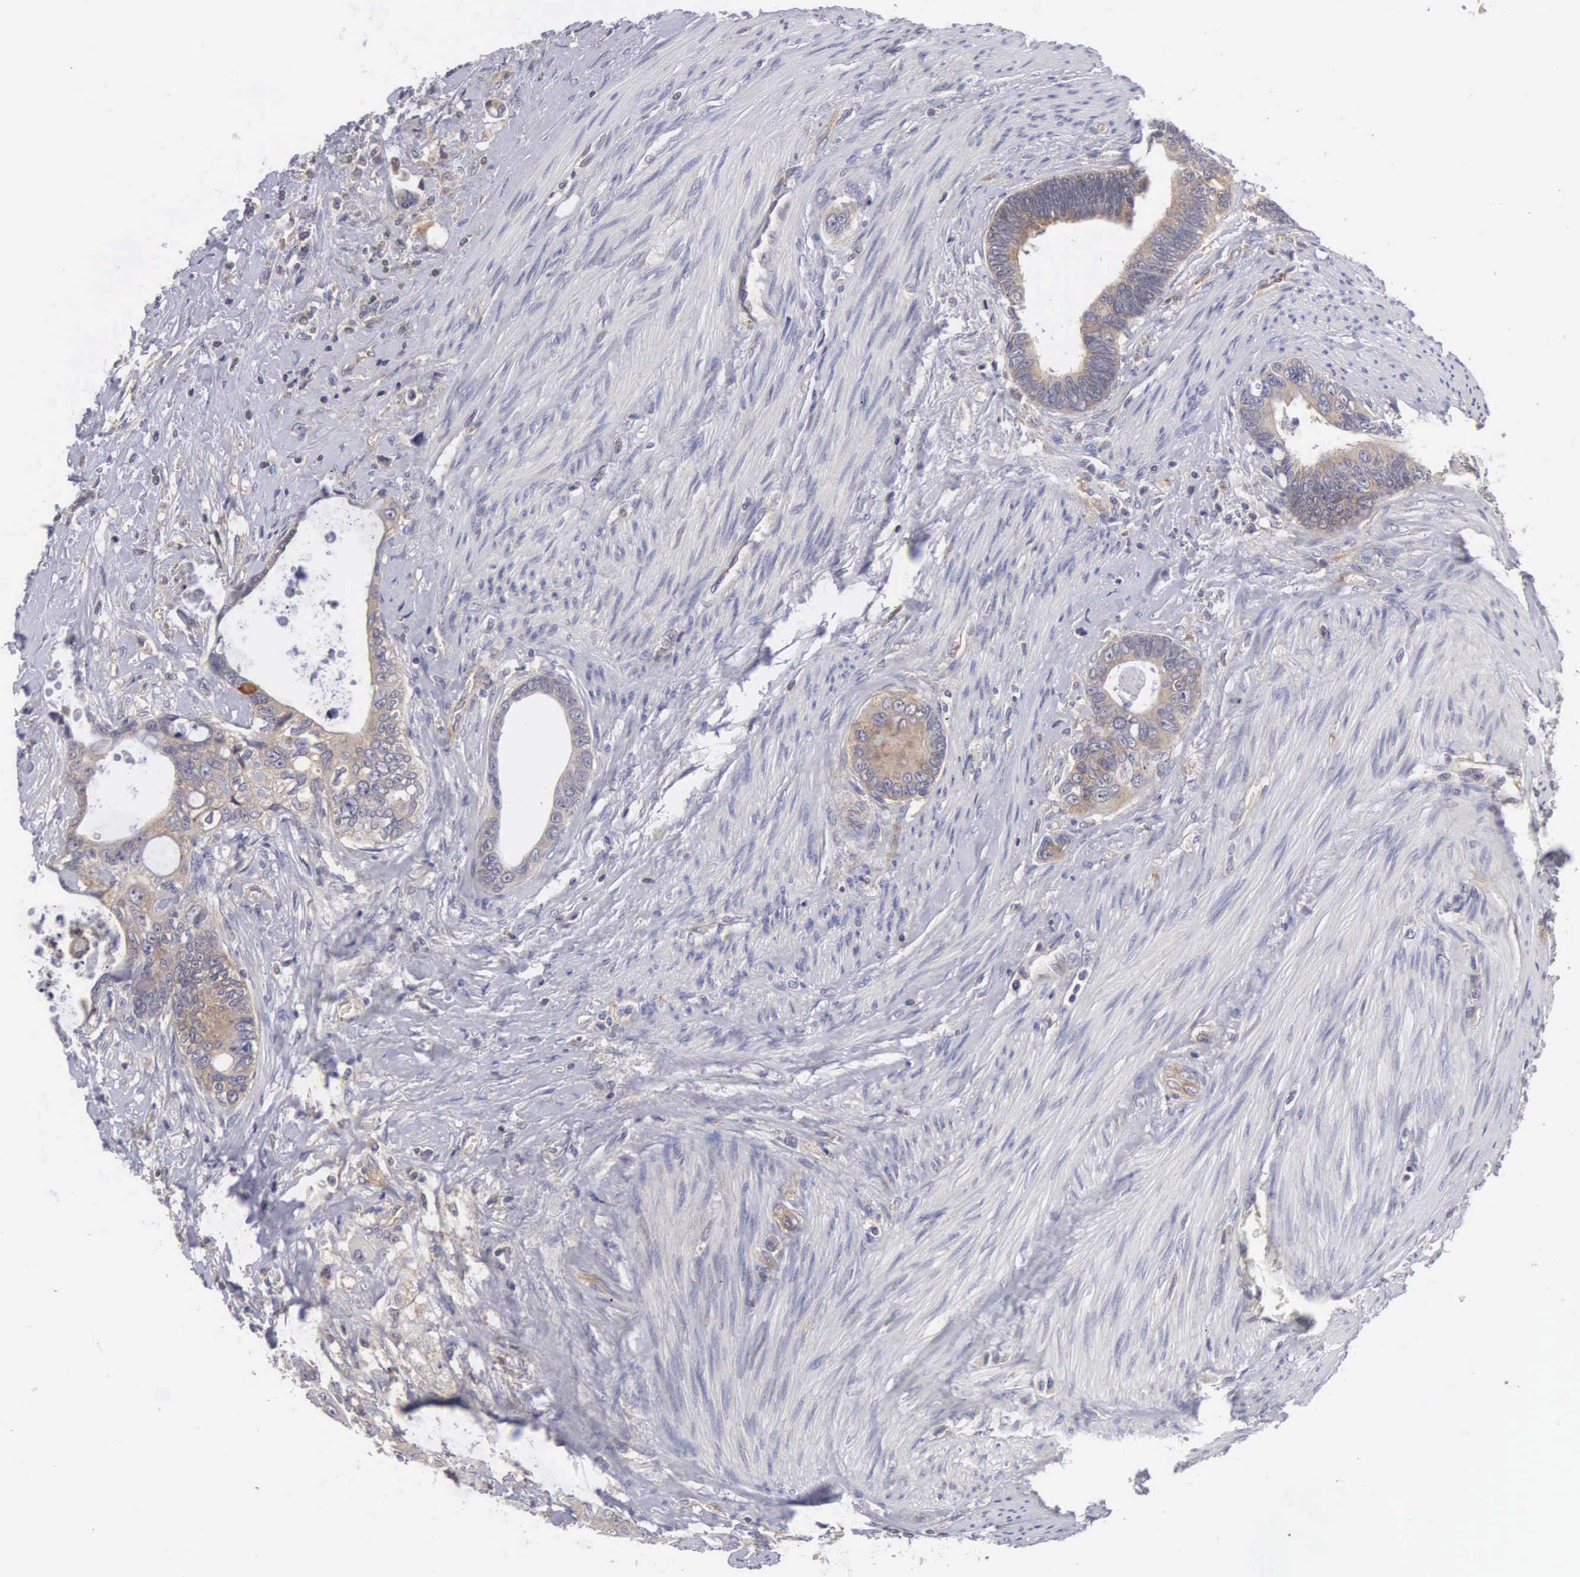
{"staining": {"intensity": "moderate", "quantity": ">75%", "location": "cytoplasmic/membranous"}, "tissue": "colorectal cancer", "cell_type": "Tumor cells", "image_type": "cancer", "snomed": [{"axis": "morphology", "description": "Adenocarcinoma, NOS"}, {"axis": "topography", "description": "Rectum"}], "caption": "IHC (DAB (3,3'-diaminobenzidine)) staining of human colorectal cancer shows moderate cytoplasmic/membranous protein positivity in about >75% of tumor cells.", "gene": "GRIPAP1", "patient": {"sex": "female", "age": 57}}